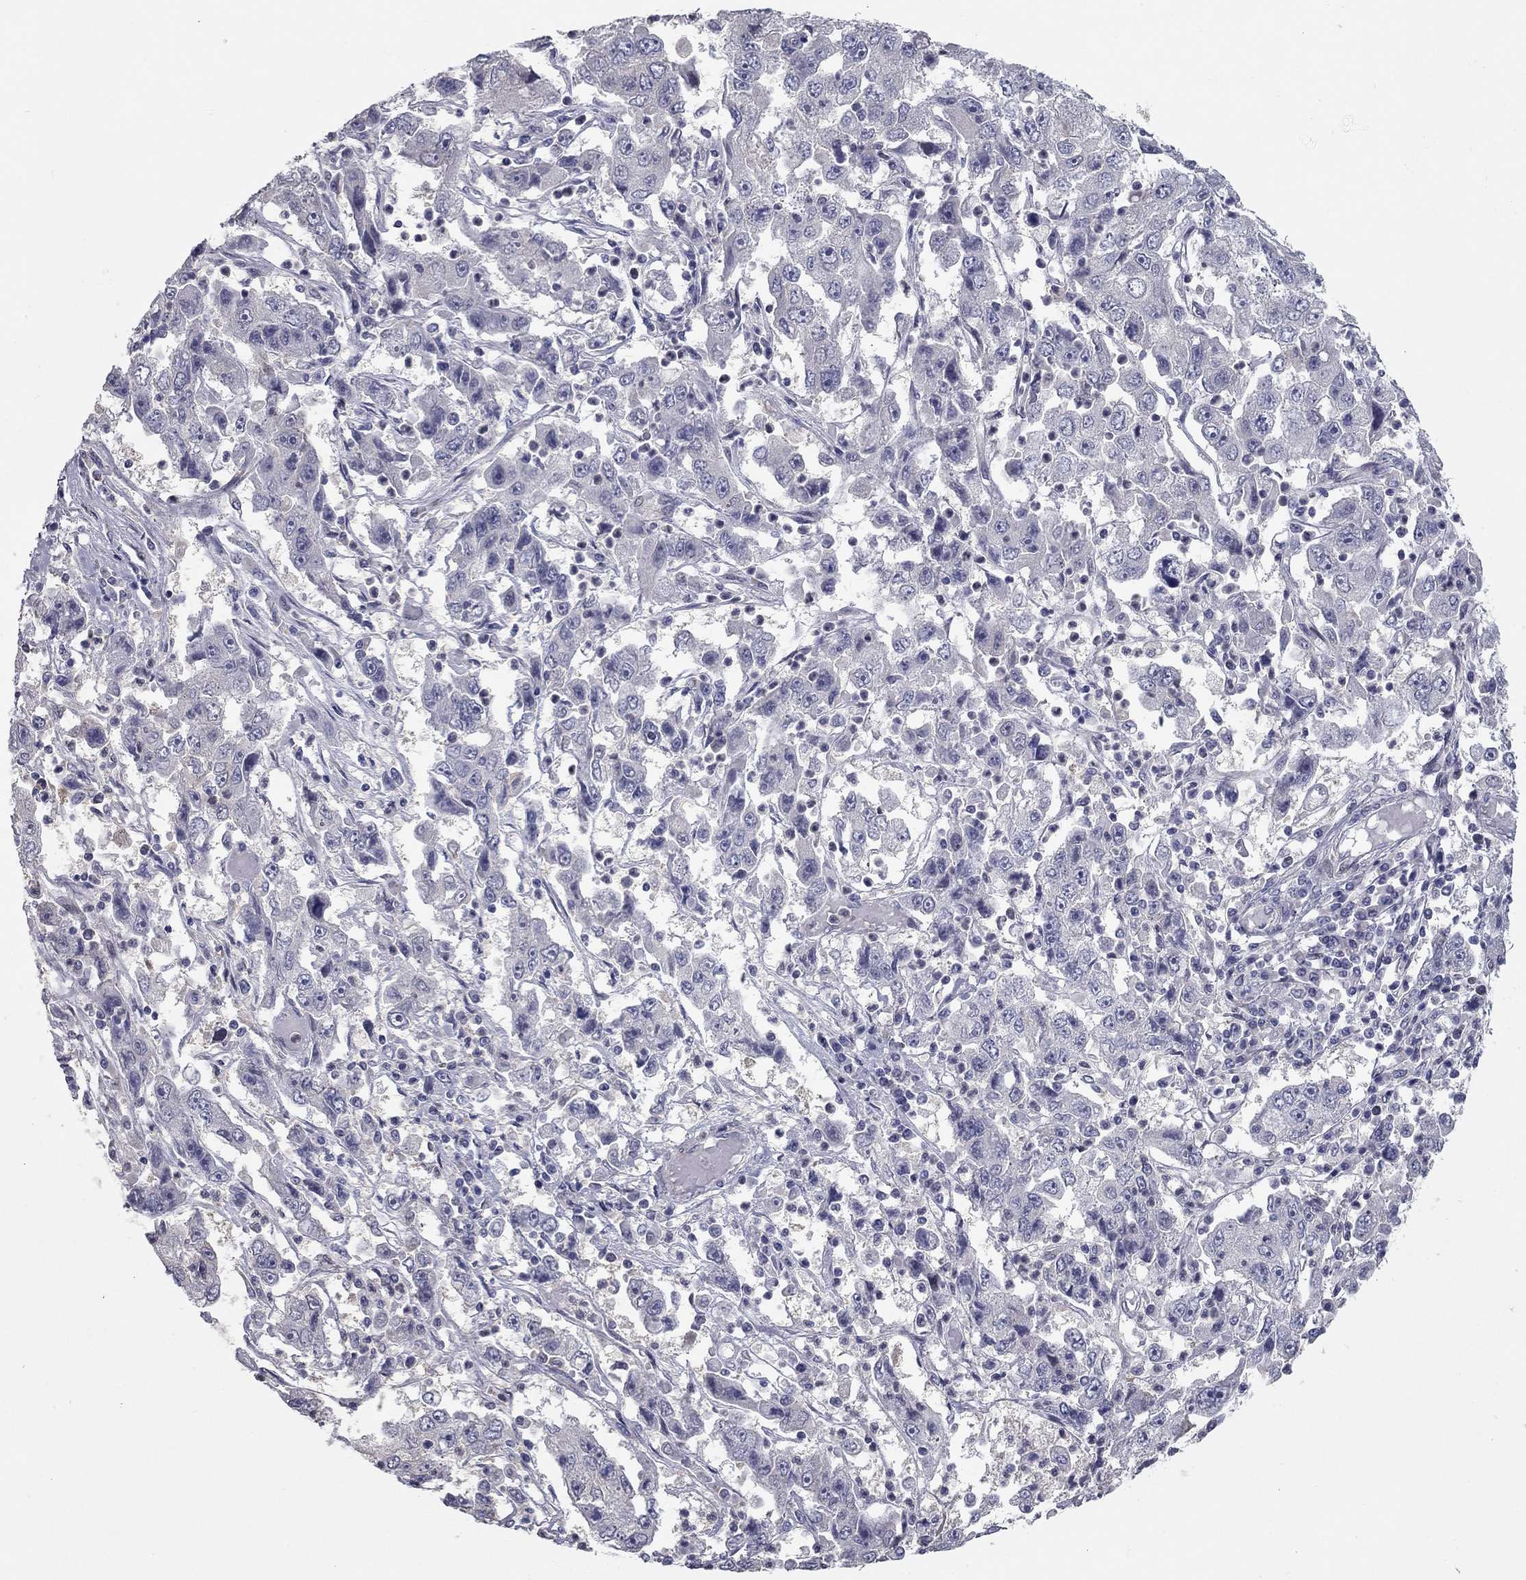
{"staining": {"intensity": "negative", "quantity": "none", "location": "none"}, "tissue": "cervical cancer", "cell_type": "Tumor cells", "image_type": "cancer", "snomed": [{"axis": "morphology", "description": "Squamous cell carcinoma, NOS"}, {"axis": "topography", "description": "Cervix"}], "caption": "This is a photomicrograph of immunohistochemistry (IHC) staining of cervical squamous cell carcinoma, which shows no expression in tumor cells.", "gene": "DUSP7", "patient": {"sex": "female", "age": 36}}